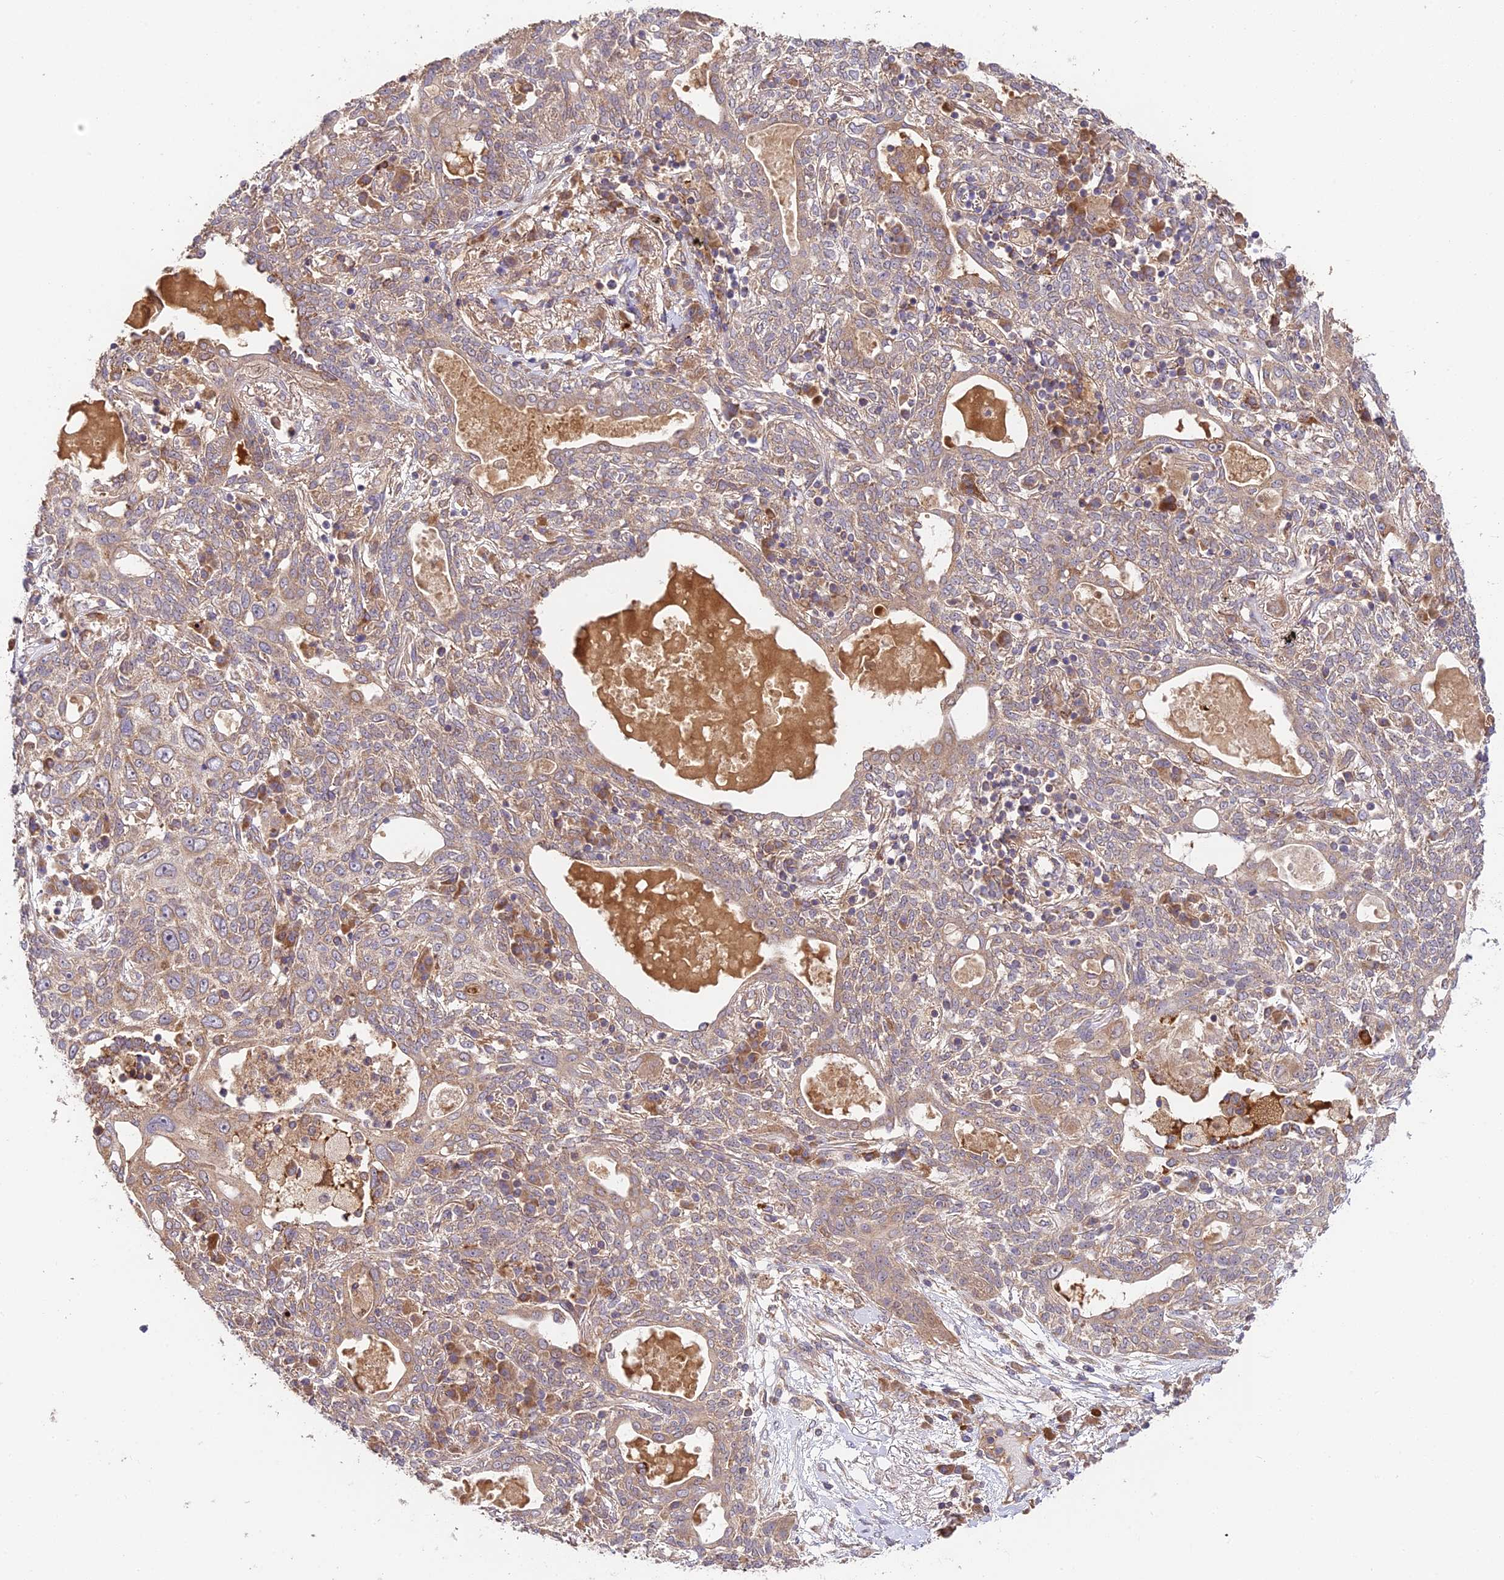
{"staining": {"intensity": "weak", "quantity": ">75%", "location": "cytoplasmic/membranous"}, "tissue": "lung cancer", "cell_type": "Tumor cells", "image_type": "cancer", "snomed": [{"axis": "morphology", "description": "Squamous cell carcinoma, NOS"}, {"axis": "topography", "description": "Lung"}], "caption": "Immunohistochemistry (DAB) staining of lung cancer (squamous cell carcinoma) exhibits weak cytoplasmic/membranous protein positivity in approximately >75% of tumor cells. Nuclei are stained in blue.", "gene": "C3orf20", "patient": {"sex": "female", "age": 70}}